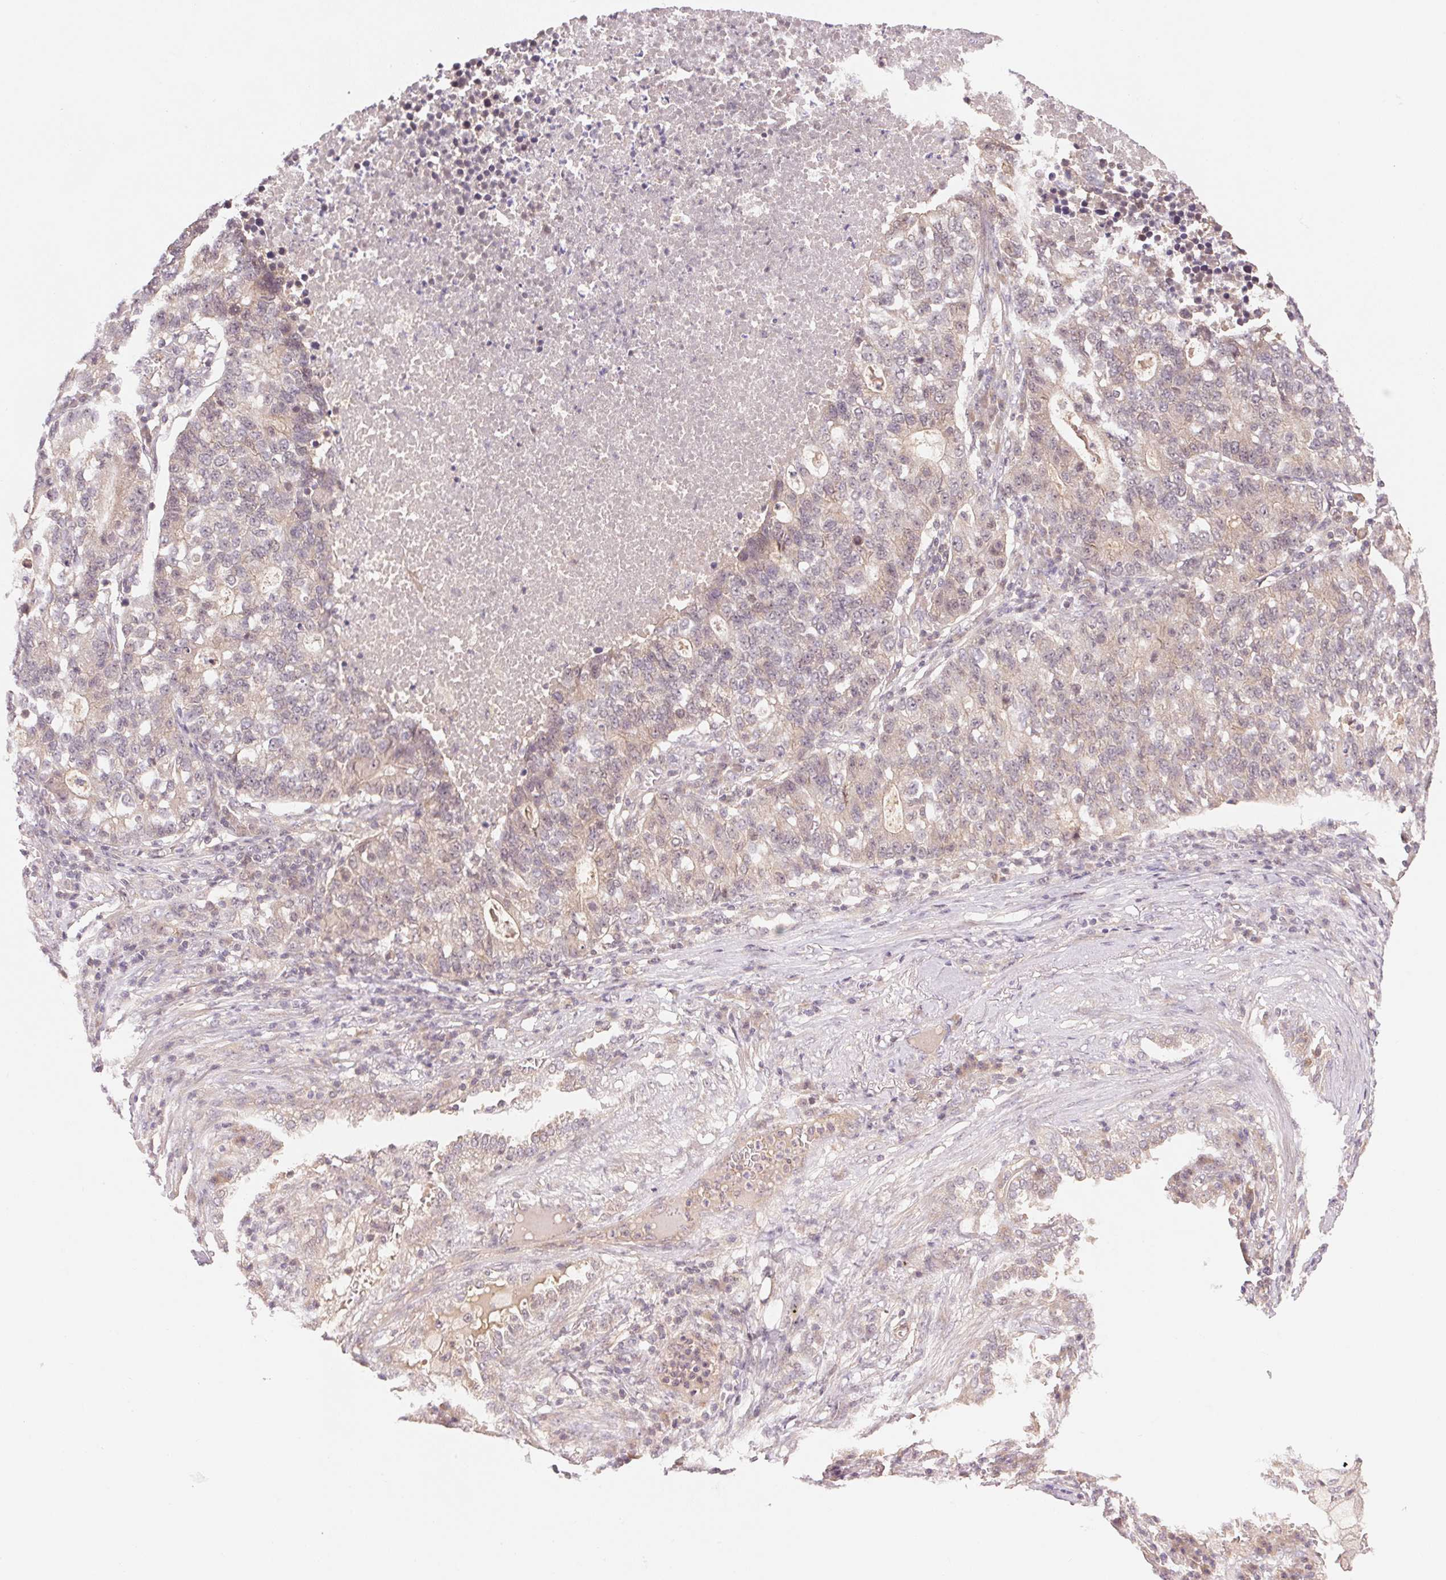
{"staining": {"intensity": "weak", "quantity": "<25%", "location": "cytoplasmic/membranous"}, "tissue": "lung cancer", "cell_type": "Tumor cells", "image_type": "cancer", "snomed": [{"axis": "morphology", "description": "Adenocarcinoma, NOS"}, {"axis": "topography", "description": "Lung"}], "caption": "Tumor cells show no significant expression in lung cancer (adenocarcinoma).", "gene": "BNIP5", "patient": {"sex": "male", "age": 57}}